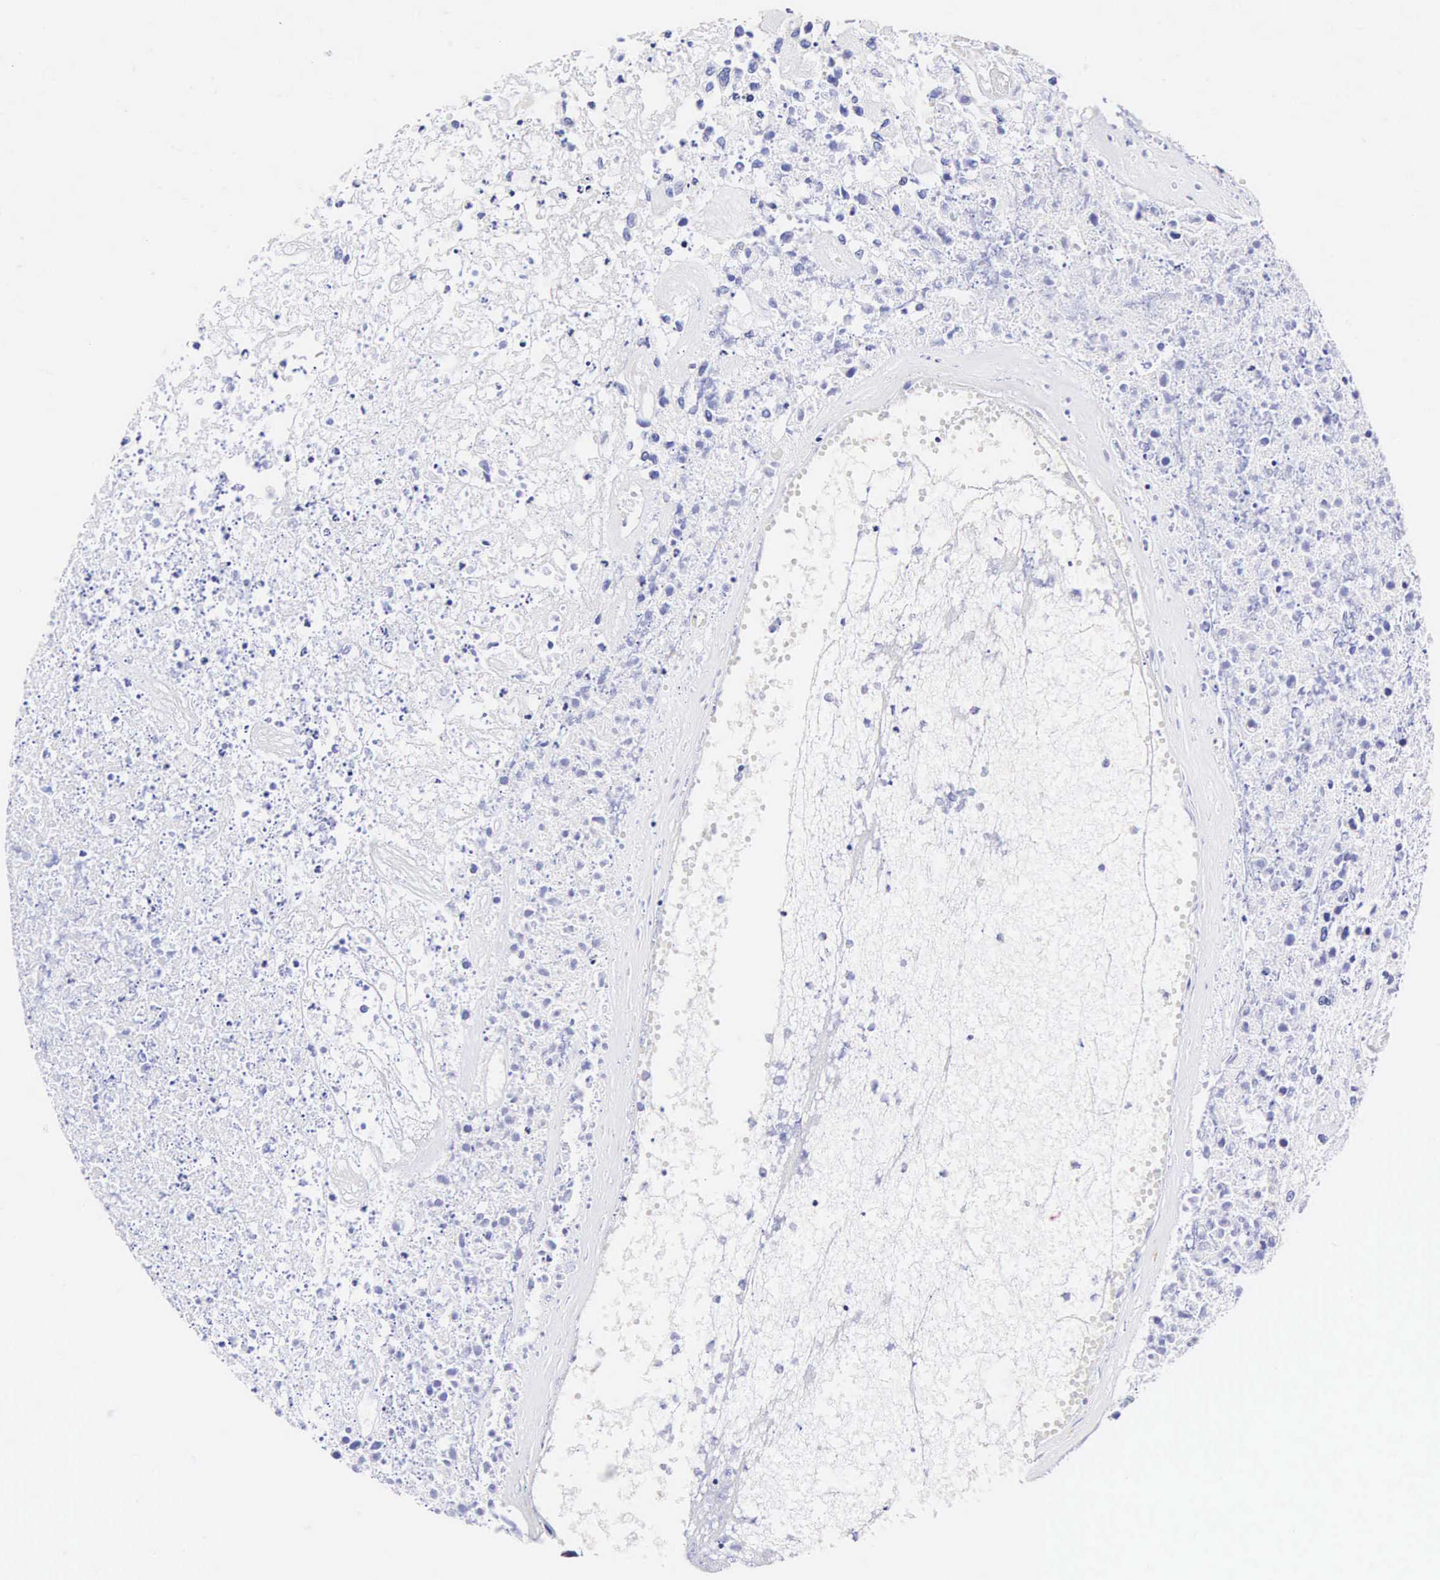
{"staining": {"intensity": "negative", "quantity": "none", "location": "none"}, "tissue": "glioma", "cell_type": "Tumor cells", "image_type": "cancer", "snomed": [{"axis": "morphology", "description": "Glioma, malignant, High grade"}, {"axis": "topography", "description": "Brain"}], "caption": "IHC micrograph of glioma stained for a protein (brown), which shows no positivity in tumor cells.", "gene": "CNN1", "patient": {"sex": "male", "age": 77}}